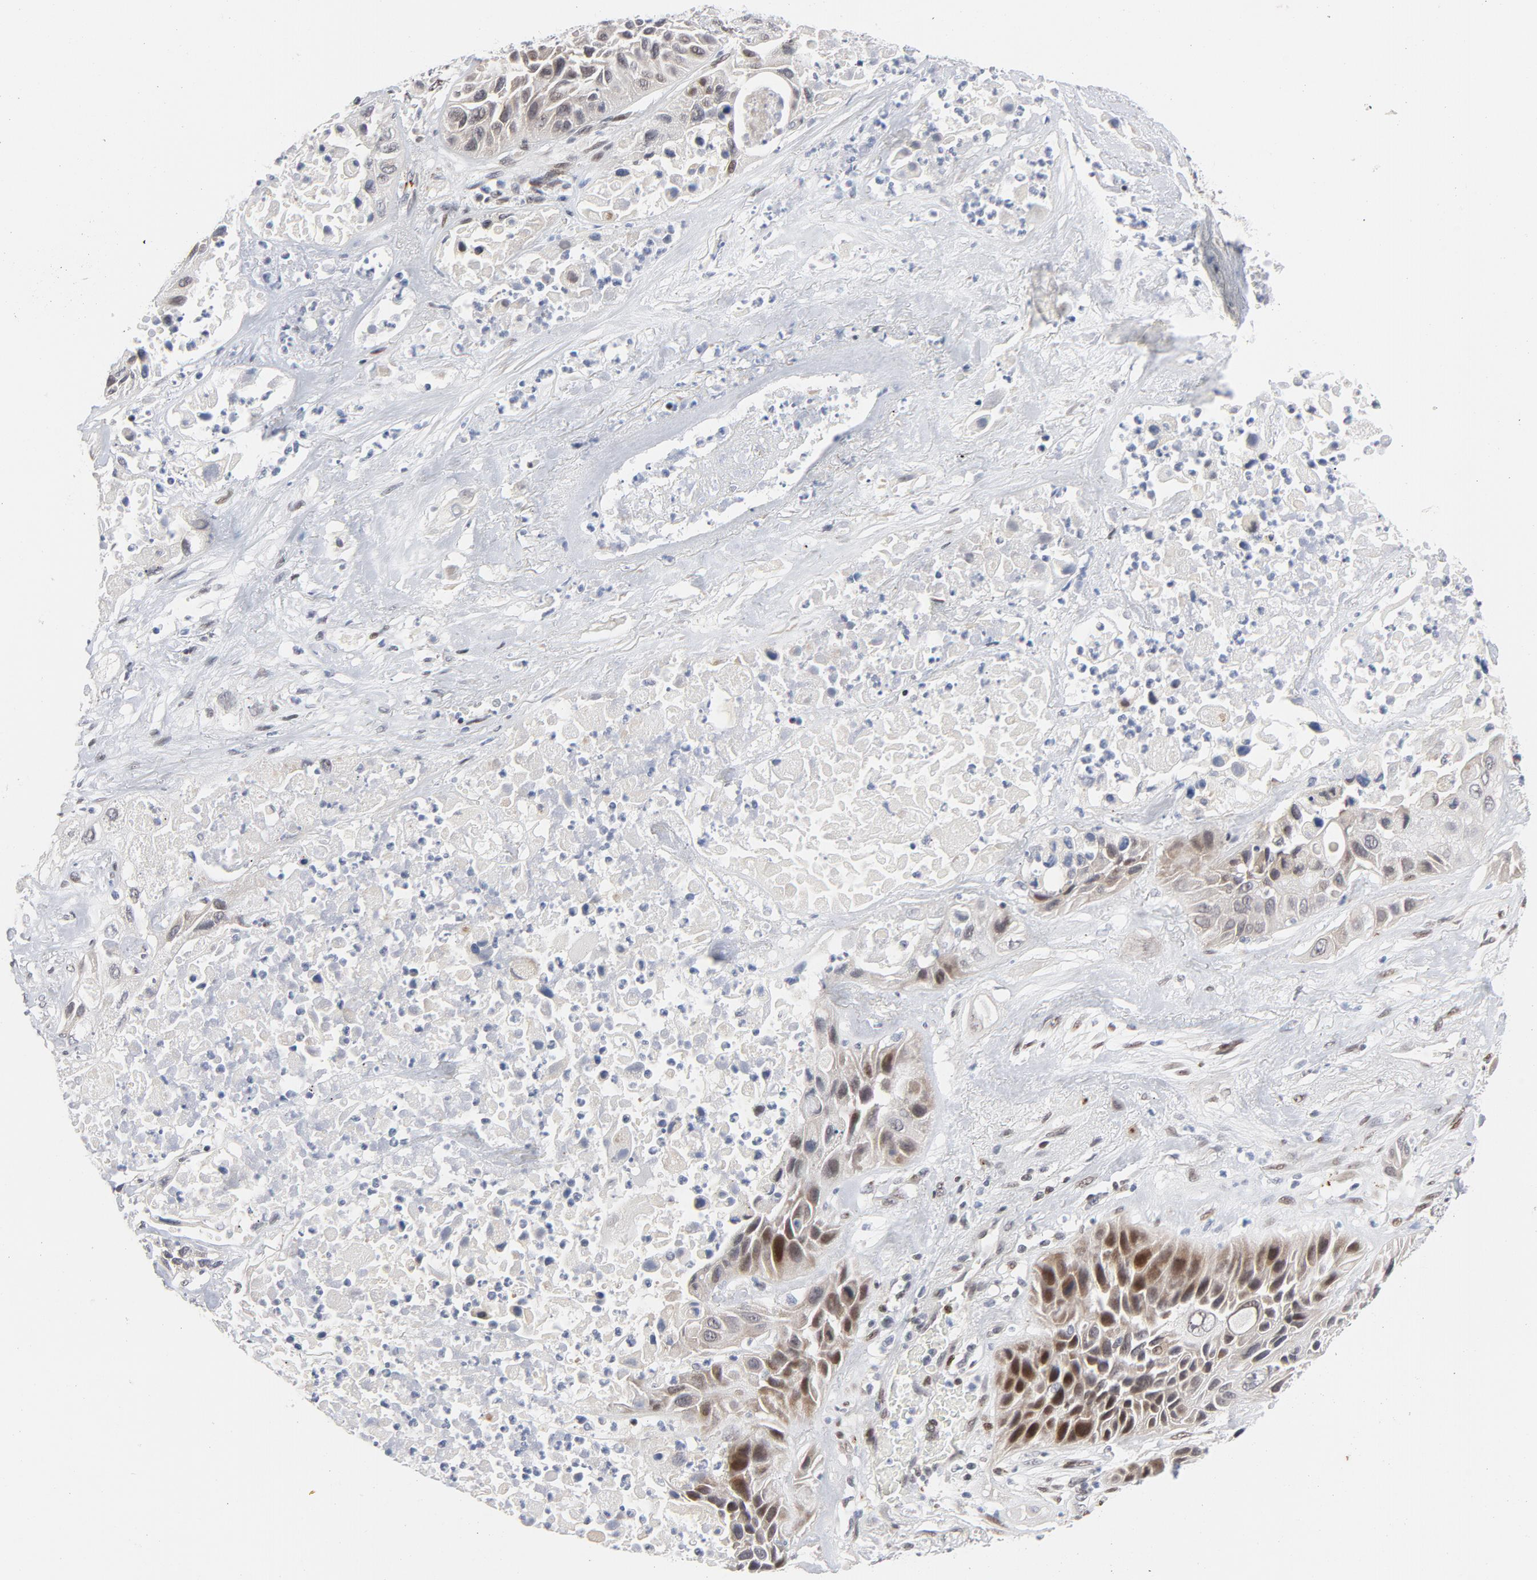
{"staining": {"intensity": "moderate", "quantity": "25%-75%", "location": "cytoplasmic/membranous,nuclear"}, "tissue": "lung cancer", "cell_type": "Tumor cells", "image_type": "cancer", "snomed": [{"axis": "morphology", "description": "Squamous cell carcinoma, NOS"}, {"axis": "topography", "description": "Lung"}], "caption": "Lung cancer was stained to show a protein in brown. There is medium levels of moderate cytoplasmic/membranous and nuclear staining in about 25%-75% of tumor cells.", "gene": "NFIC", "patient": {"sex": "female", "age": 76}}